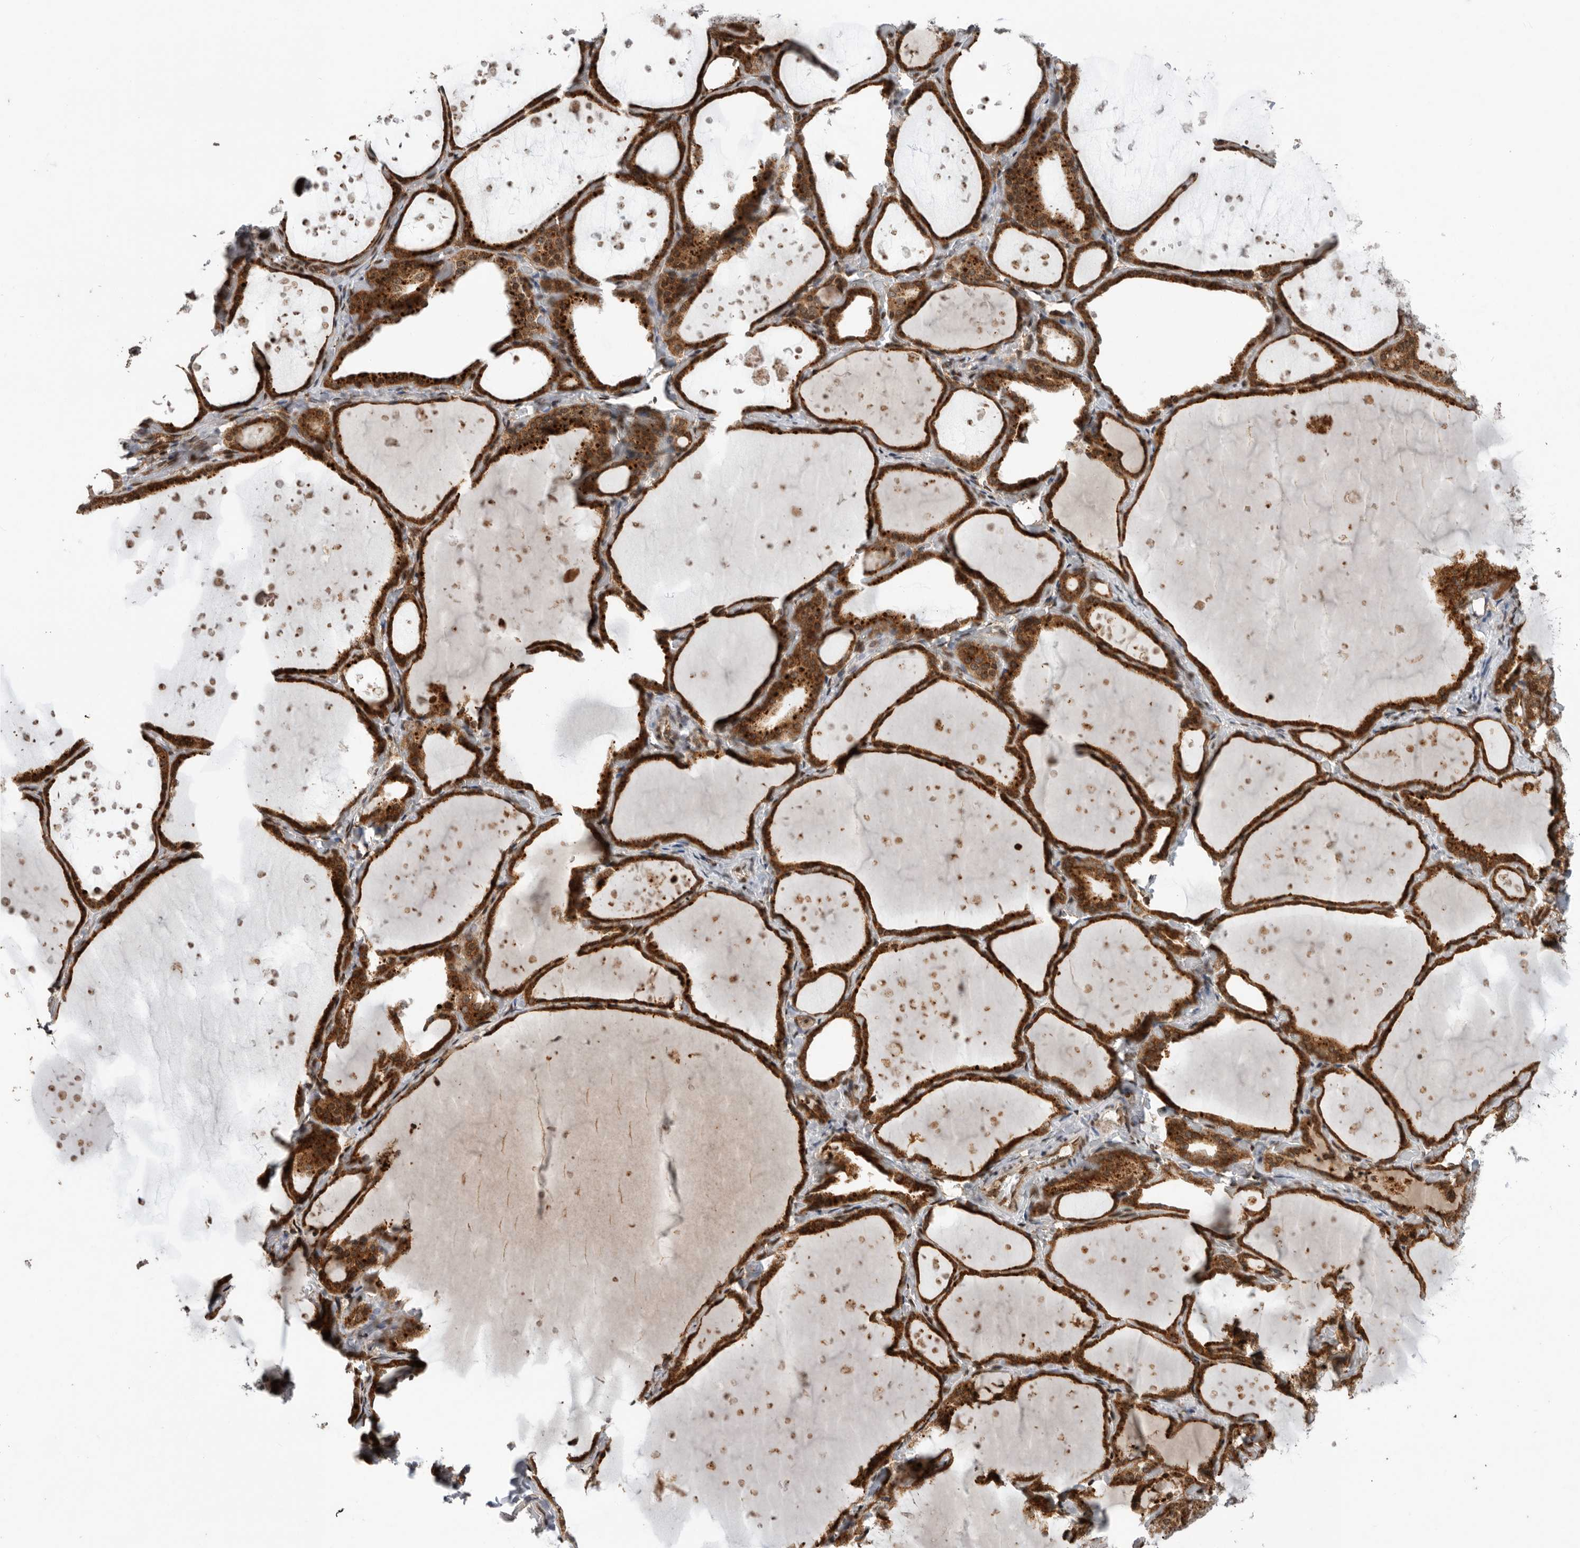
{"staining": {"intensity": "strong", "quantity": ">75%", "location": "cytoplasmic/membranous"}, "tissue": "thyroid gland", "cell_type": "Glandular cells", "image_type": "normal", "snomed": [{"axis": "morphology", "description": "Normal tissue, NOS"}, {"axis": "topography", "description": "Thyroid gland"}], "caption": "Brown immunohistochemical staining in unremarkable human thyroid gland reveals strong cytoplasmic/membranous positivity in about >75% of glandular cells. (DAB (3,3'-diaminobenzidine) IHC, brown staining for protein, blue staining for nuclei).", "gene": "FZD3", "patient": {"sex": "female", "age": 44}}